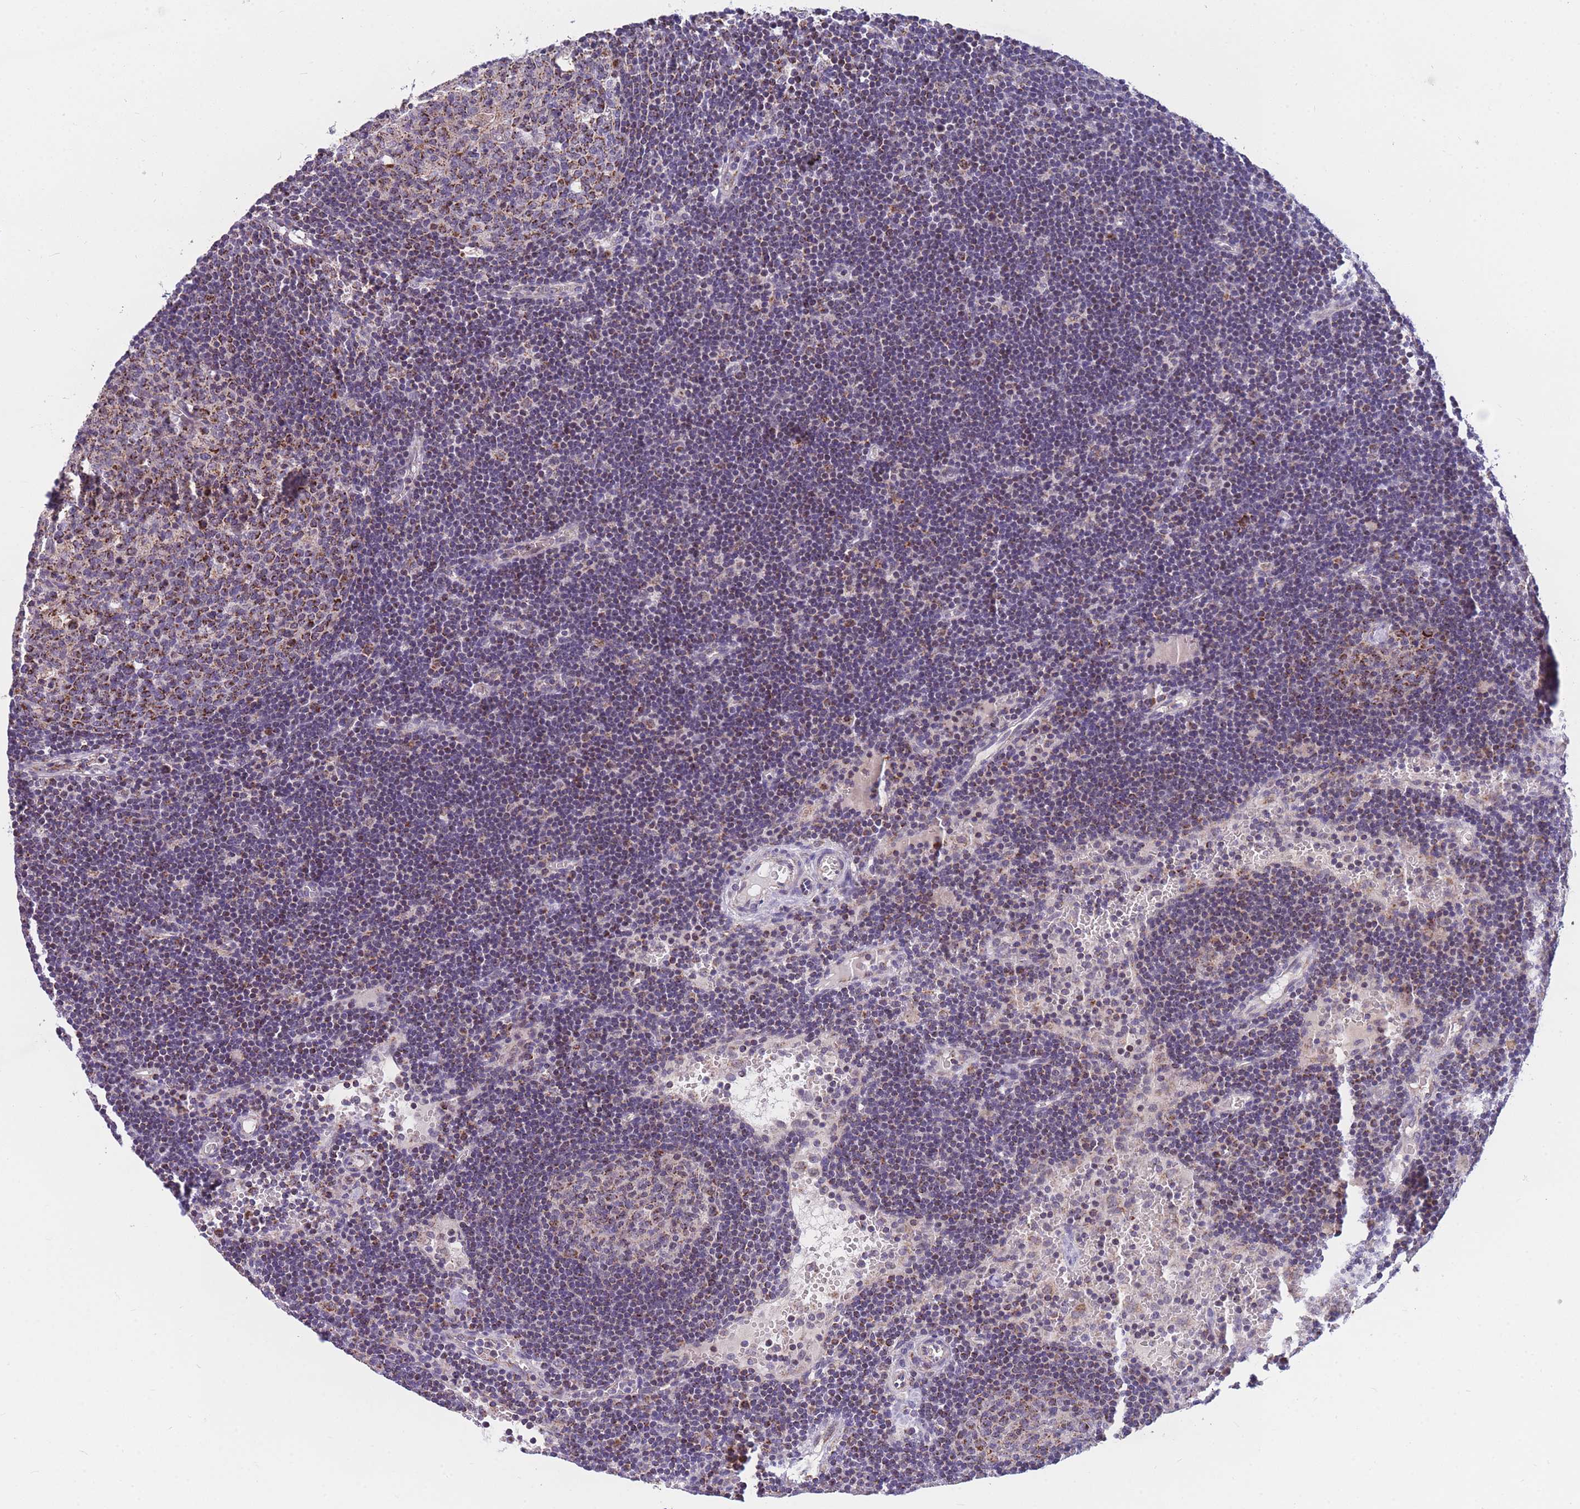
{"staining": {"intensity": "moderate", "quantity": "25%-75%", "location": "cytoplasmic/membranous"}, "tissue": "lymph node", "cell_type": "Germinal center cells", "image_type": "normal", "snomed": [{"axis": "morphology", "description": "Normal tissue, NOS"}, {"axis": "topography", "description": "Lymph node"}], "caption": "Immunohistochemical staining of benign human lymph node reveals moderate cytoplasmic/membranous protein expression in approximately 25%-75% of germinal center cells. (DAB (3,3'-diaminobenzidine) IHC with brightfield microscopy, high magnification).", "gene": "DDX49", "patient": {"sex": "male", "age": 62}}